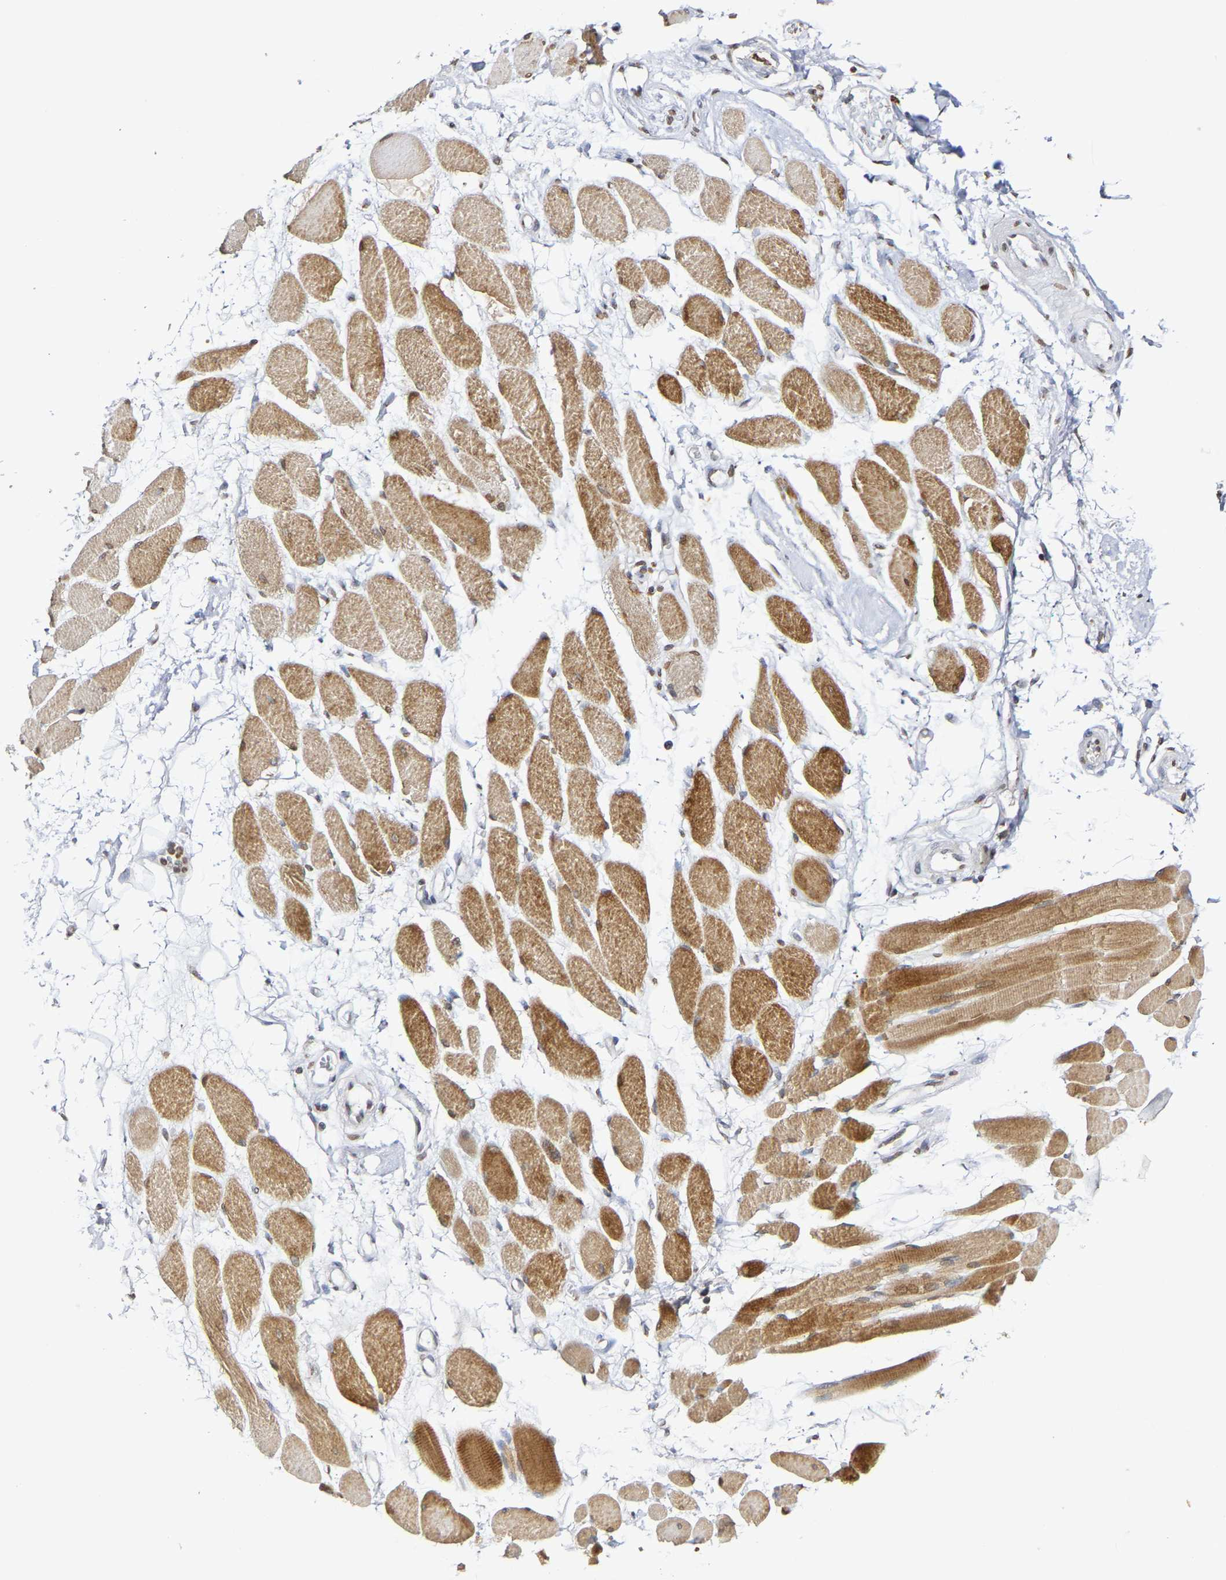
{"staining": {"intensity": "moderate", "quantity": ">75%", "location": "cytoplasmic/membranous,nuclear"}, "tissue": "skeletal muscle", "cell_type": "Myocytes", "image_type": "normal", "snomed": [{"axis": "morphology", "description": "Normal tissue, NOS"}, {"axis": "topography", "description": "Skeletal muscle"}, {"axis": "topography", "description": "Peripheral nerve tissue"}], "caption": "The immunohistochemical stain highlights moderate cytoplasmic/membranous,nuclear staining in myocytes of normal skeletal muscle. (brown staining indicates protein expression, while blue staining denotes nuclei).", "gene": "ATF4", "patient": {"sex": "female", "age": 84}}